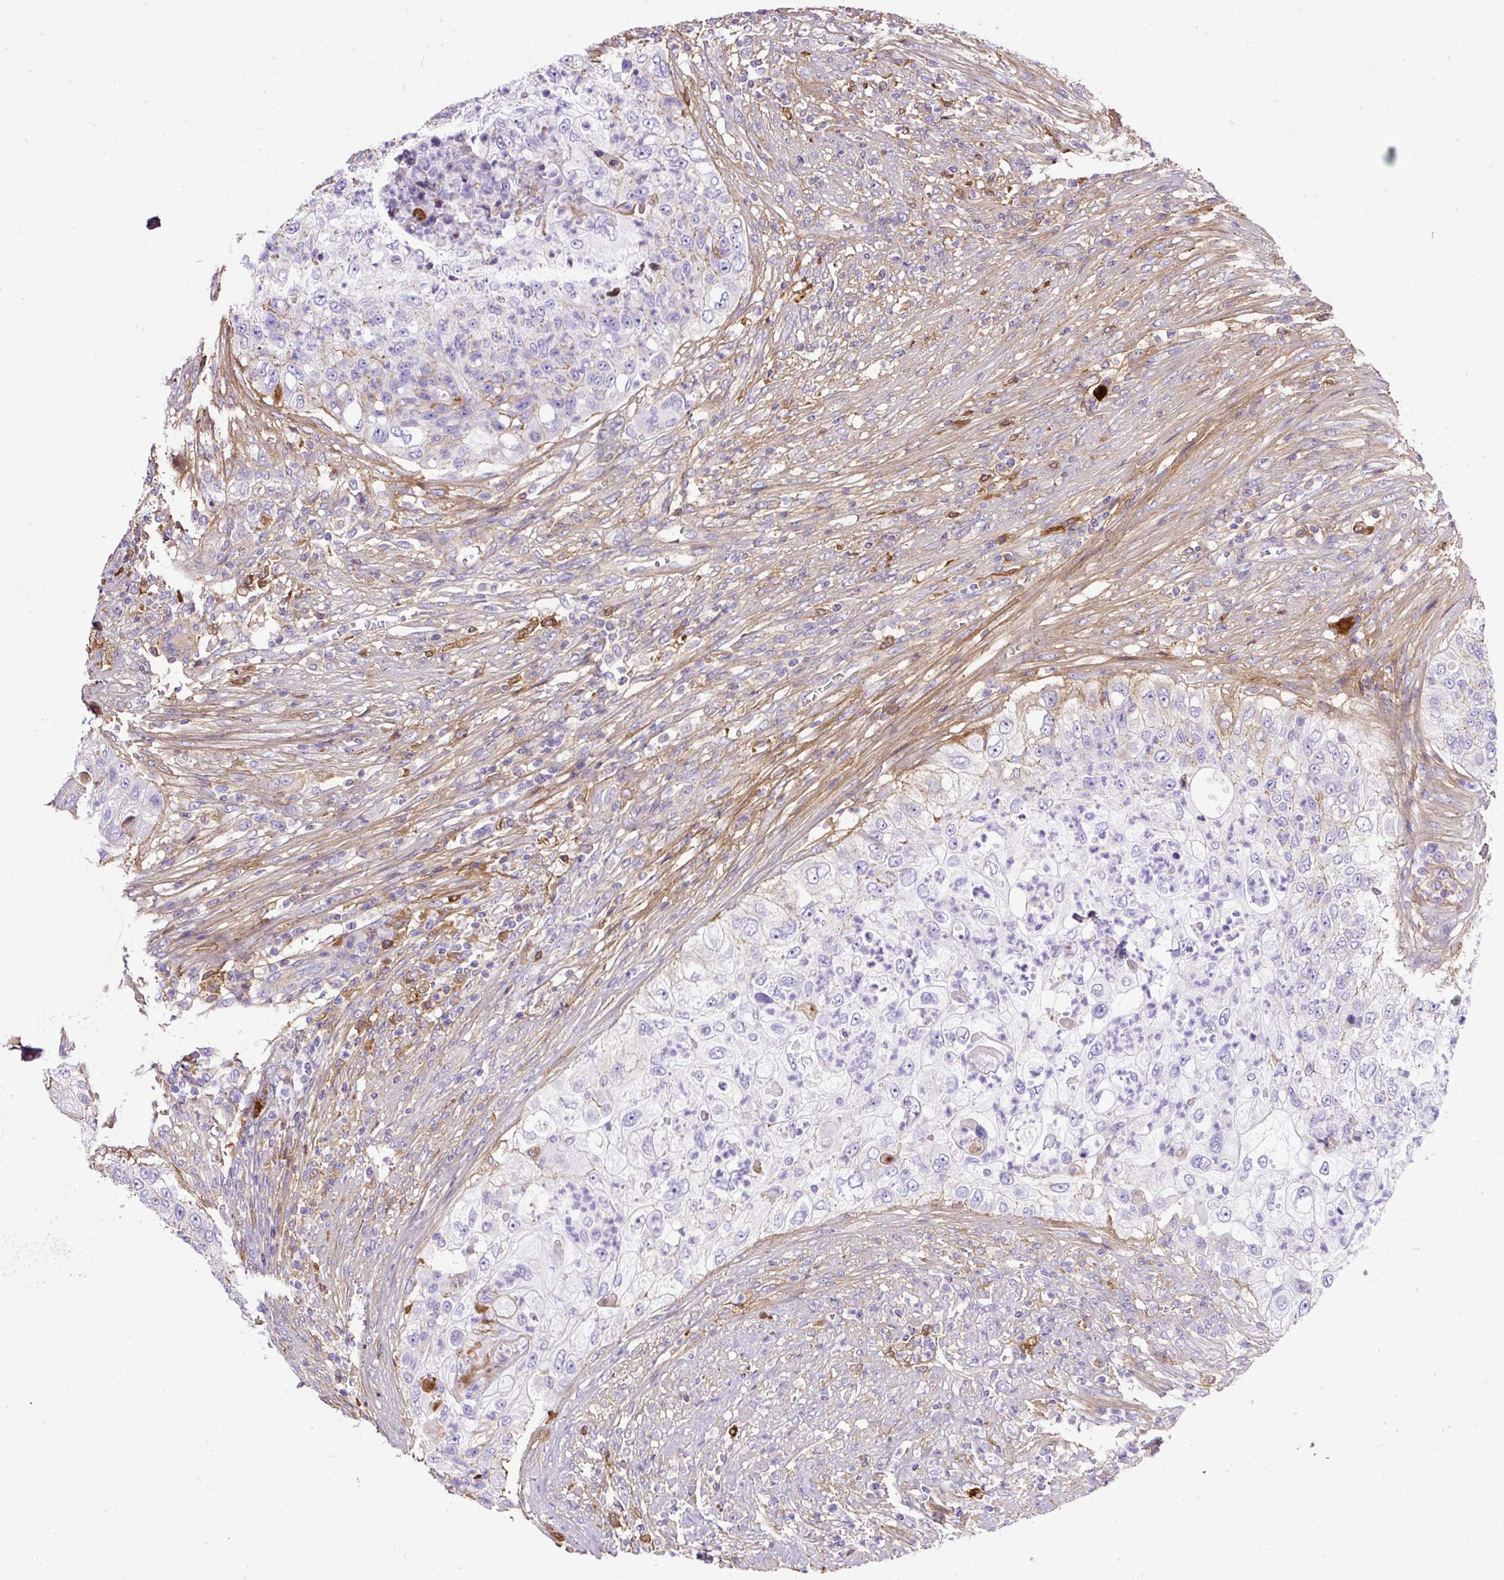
{"staining": {"intensity": "negative", "quantity": "none", "location": "none"}, "tissue": "urothelial cancer", "cell_type": "Tumor cells", "image_type": "cancer", "snomed": [{"axis": "morphology", "description": "Urothelial carcinoma, High grade"}, {"axis": "topography", "description": "Urinary bladder"}], "caption": "This image is of urothelial carcinoma (high-grade) stained with IHC to label a protein in brown with the nuclei are counter-stained blue. There is no positivity in tumor cells.", "gene": "CLEC3B", "patient": {"sex": "female", "age": 60}}